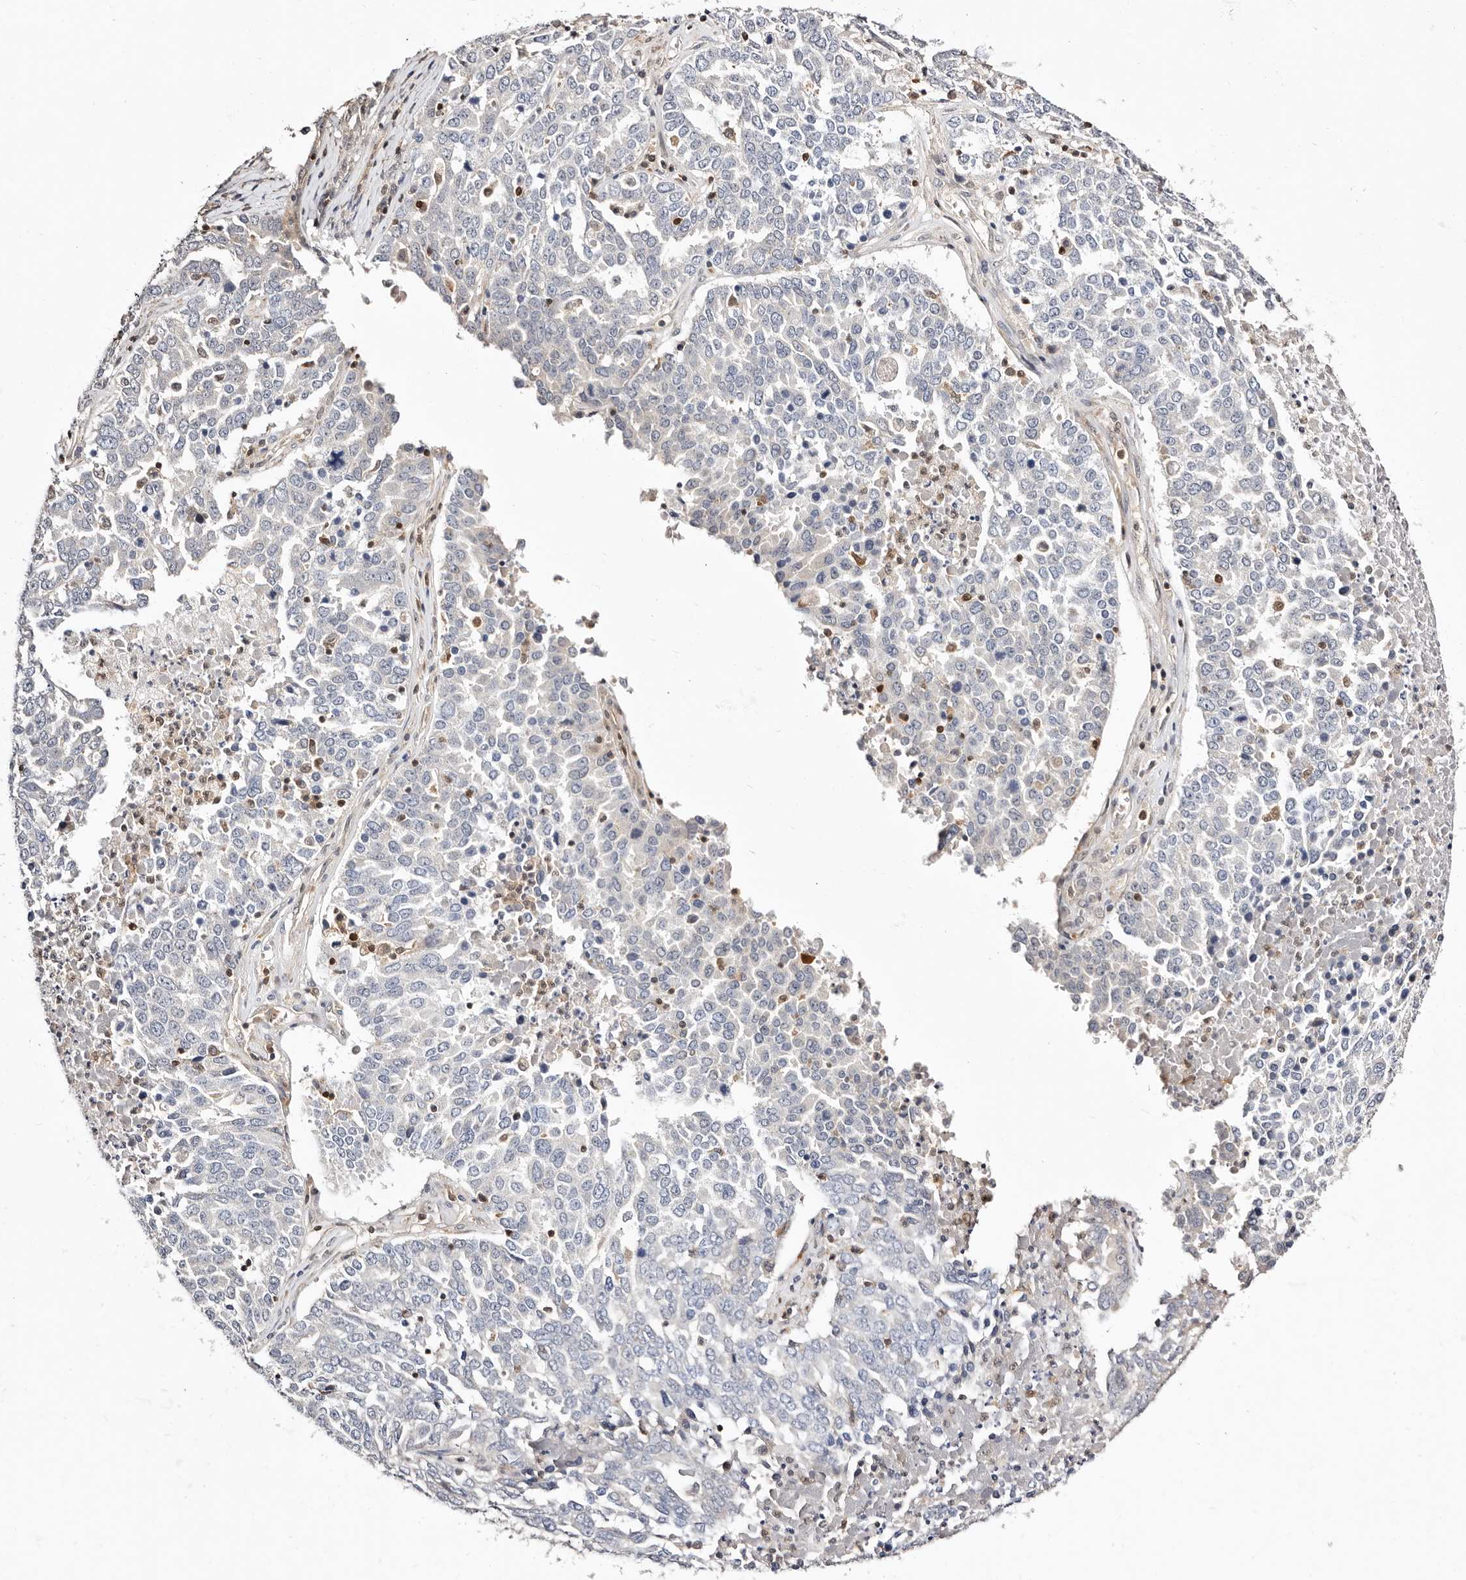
{"staining": {"intensity": "negative", "quantity": "none", "location": "none"}, "tissue": "ovarian cancer", "cell_type": "Tumor cells", "image_type": "cancer", "snomed": [{"axis": "morphology", "description": "Carcinoma, endometroid"}, {"axis": "topography", "description": "Ovary"}], "caption": "The image demonstrates no significant expression in tumor cells of ovarian cancer.", "gene": "STAT5A", "patient": {"sex": "female", "age": 62}}